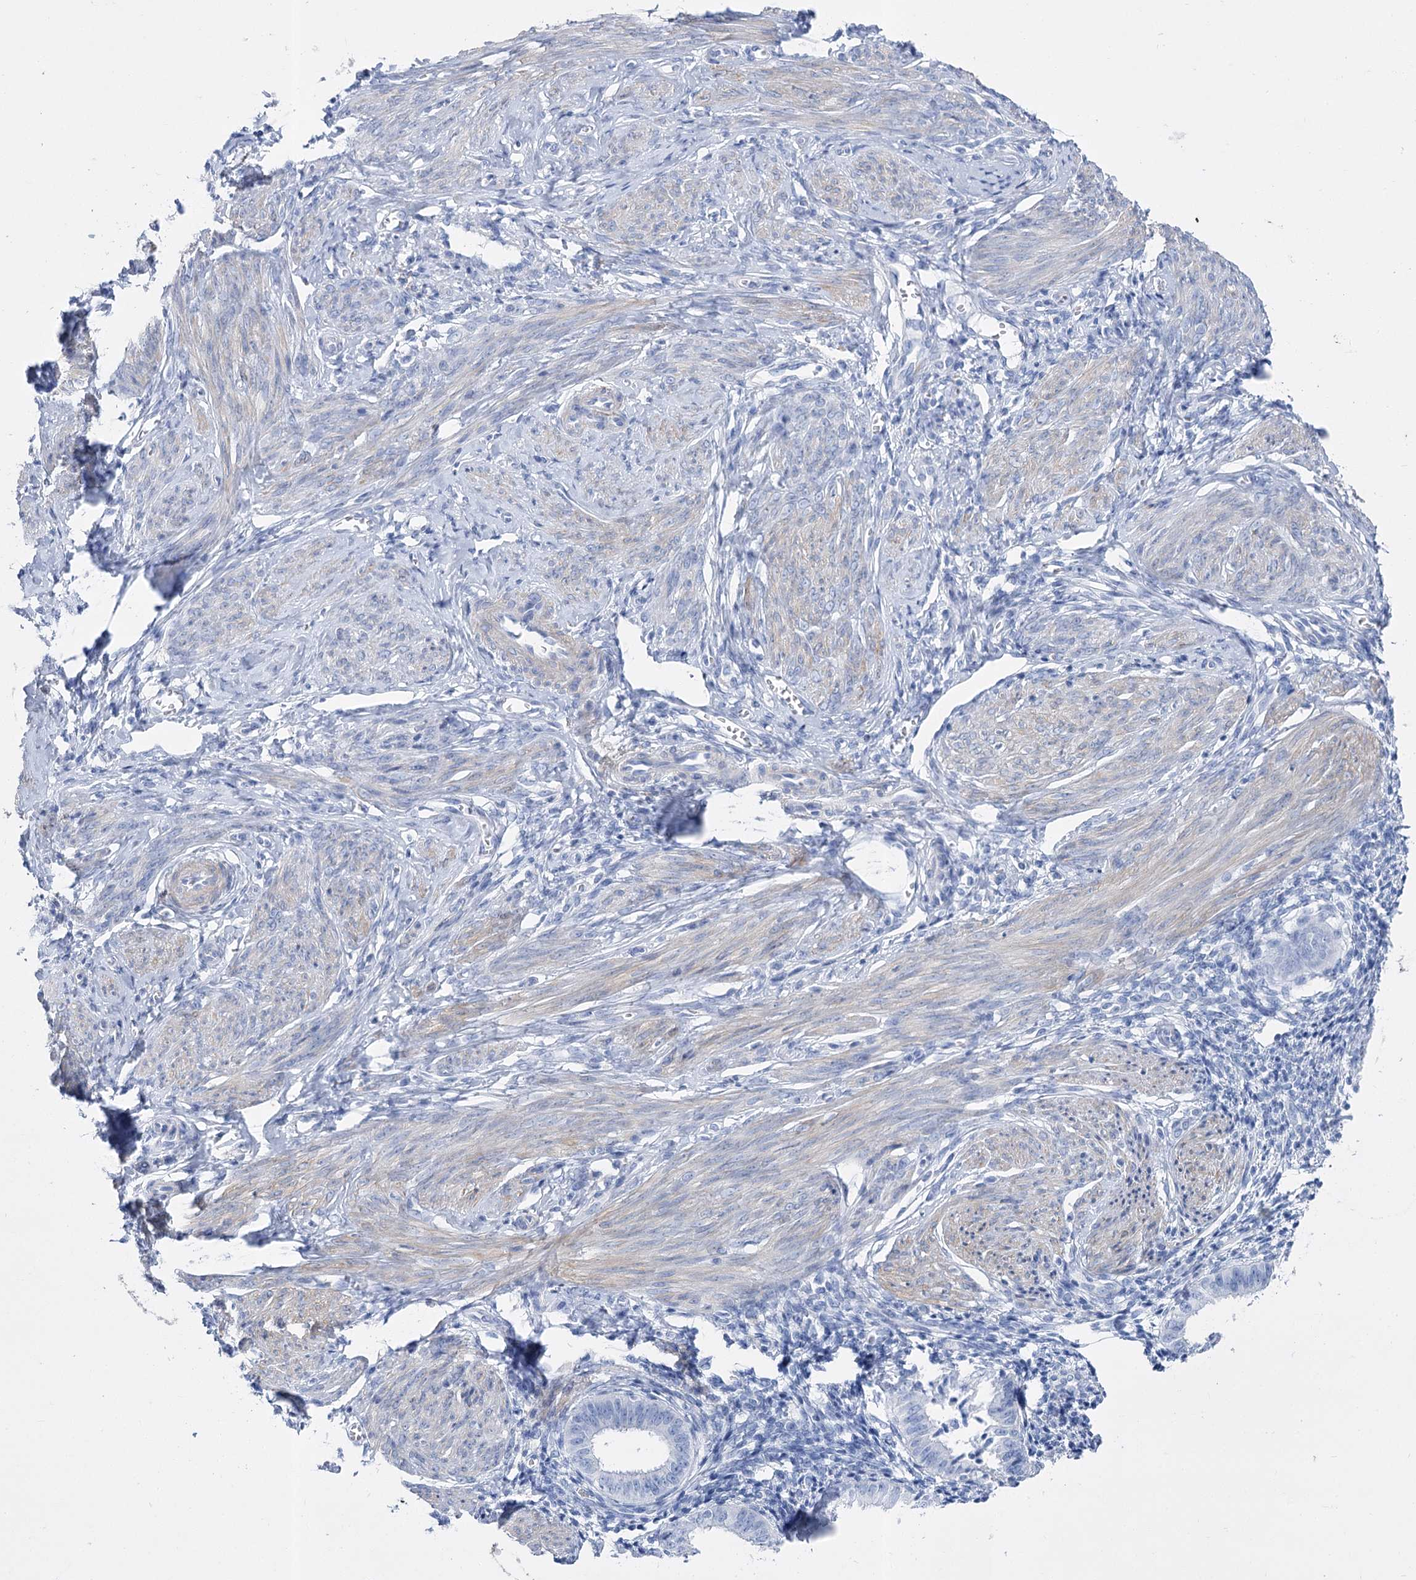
{"staining": {"intensity": "negative", "quantity": "none", "location": "none"}, "tissue": "endometrium", "cell_type": "Cells in endometrial stroma", "image_type": "normal", "snomed": [{"axis": "morphology", "description": "Normal tissue, NOS"}, {"axis": "topography", "description": "Uterus"}, {"axis": "topography", "description": "Endometrium"}], "caption": "Immunohistochemistry of normal endometrium displays no staining in cells in endometrial stroma. (Immunohistochemistry, brightfield microscopy, high magnification).", "gene": "PCDHA1", "patient": {"sex": "female", "age": 48}}